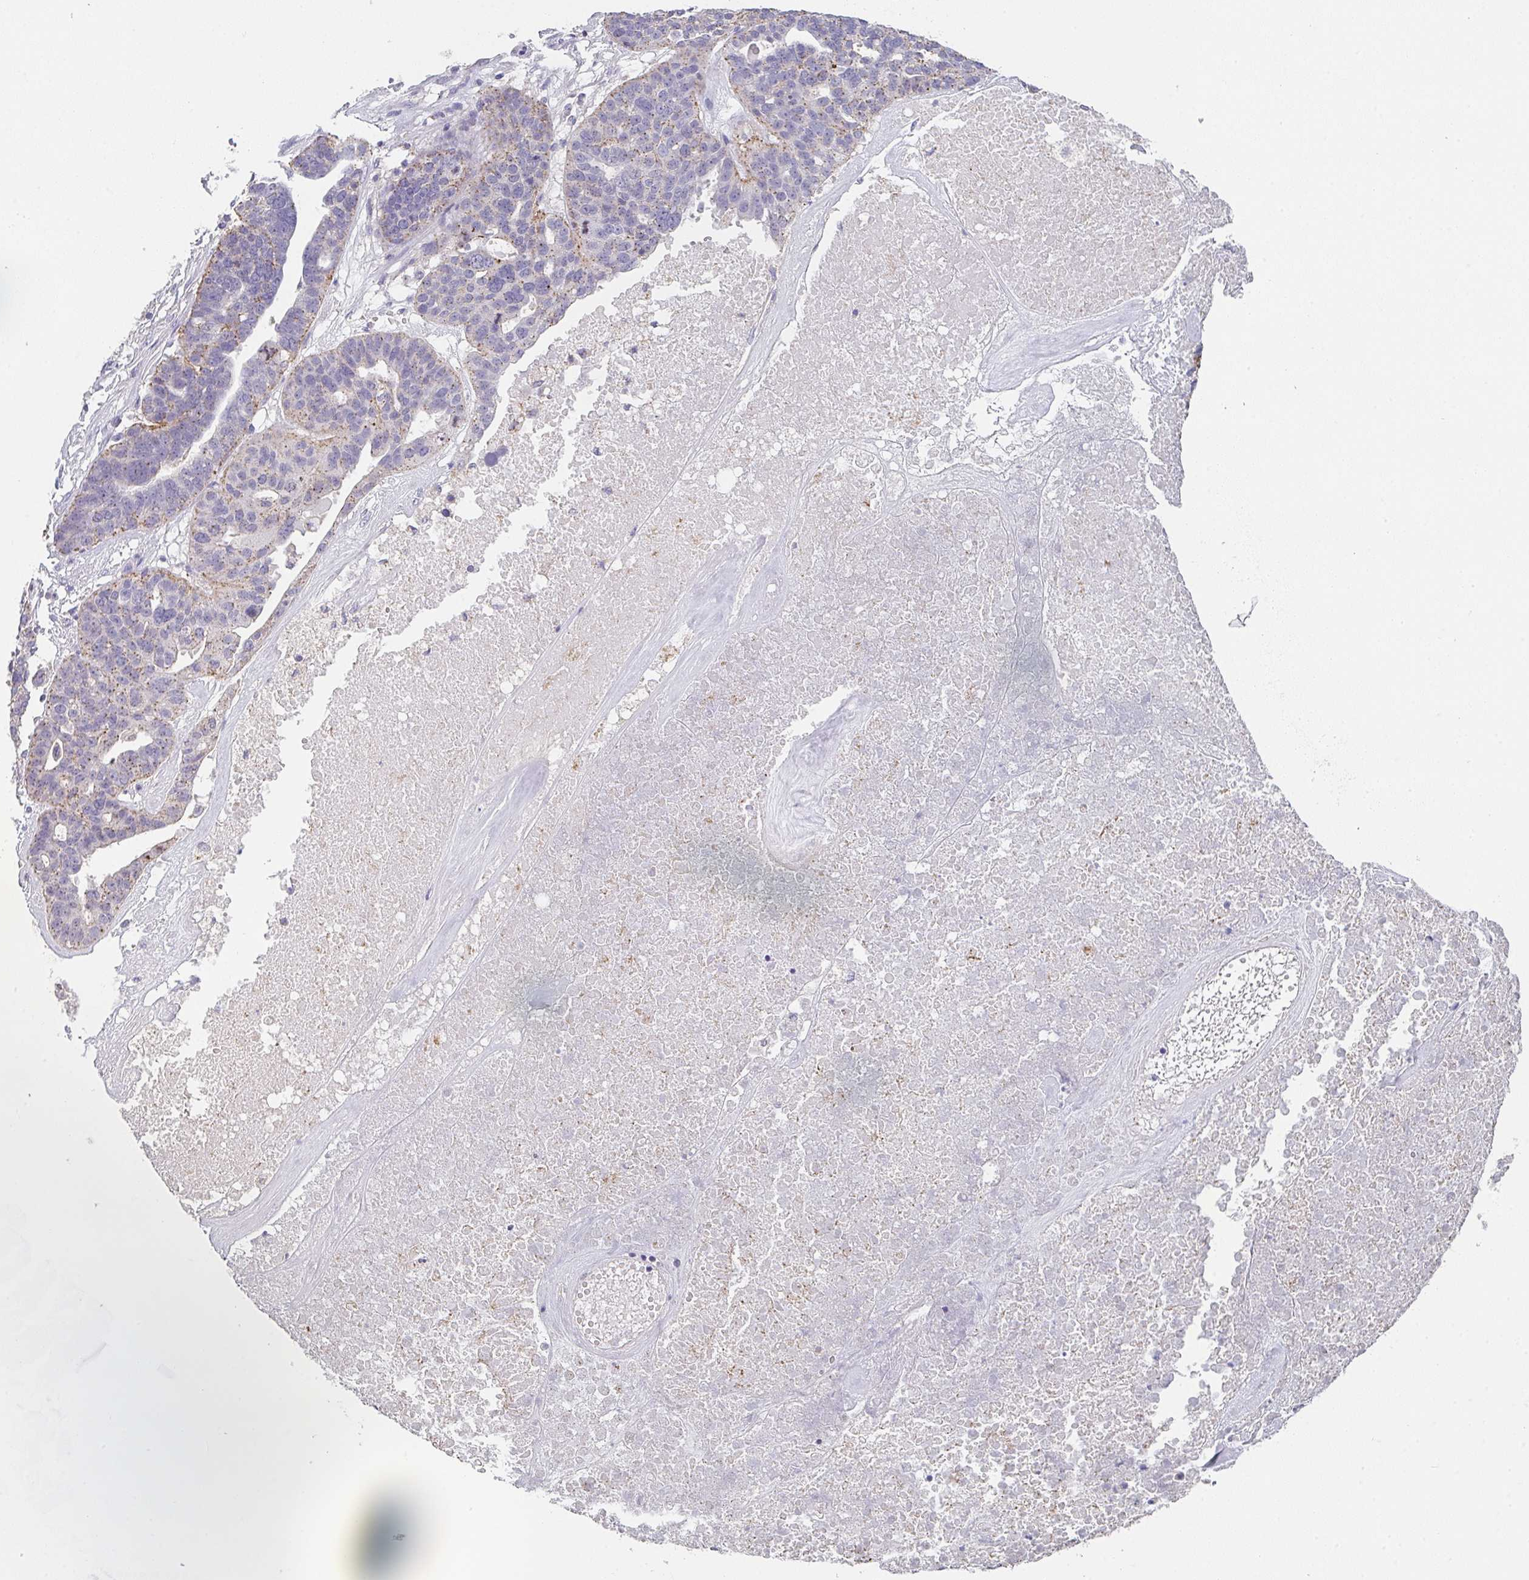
{"staining": {"intensity": "moderate", "quantity": "<25%", "location": "cytoplasmic/membranous"}, "tissue": "ovarian cancer", "cell_type": "Tumor cells", "image_type": "cancer", "snomed": [{"axis": "morphology", "description": "Cystadenocarcinoma, serous, NOS"}, {"axis": "topography", "description": "Ovary"}], "caption": "DAB immunohistochemical staining of ovarian serous cystadenocarcinoma demonstrates moderate cytoplasmic/membranous protein expression in approximately <25% of tumor cells.", "gene": "CHMP5", "patient": {"sex": "female", "age": 59}}